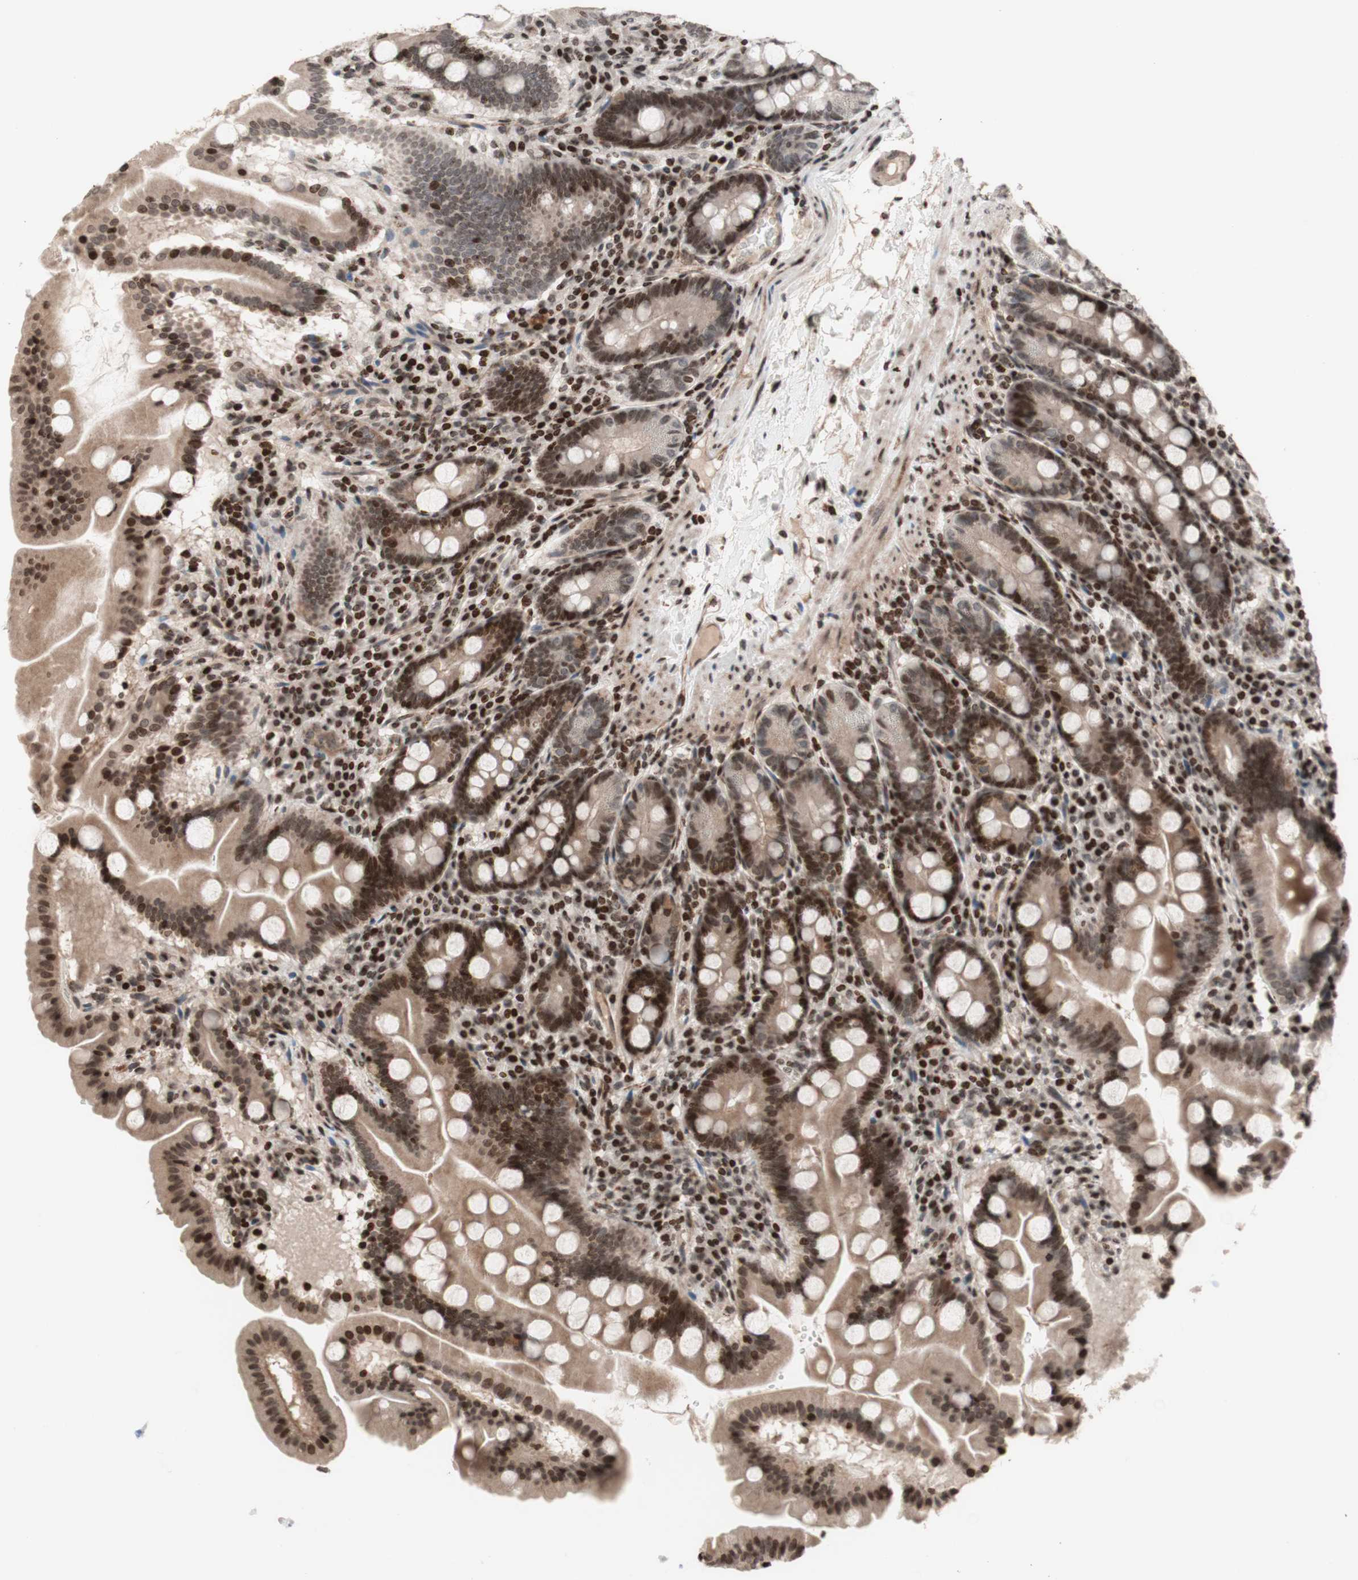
{"staining": {"intensity": "moderate", "quantity": ">75%", "location": "cytoplasmic/membranous,nuclear"}, "tissue": "duodenum", "cell_type": "Glandular cells", "image_type": "normal", "snomed": [{"axis": "morphology", "description": "Normal tissue, NOS"}, {"axis": "topography", "description": "Duodenum"}], "caption": "Moderate cytoplasmic/membranous,nuclear protein positivity is identified in approximately >75% of glandular cells in duodenum. The protein of interest is shown in brown color, while the nuclei are stained blue.", "gene": "POLA1", "patient": {"sex": "male", "age": 50}}